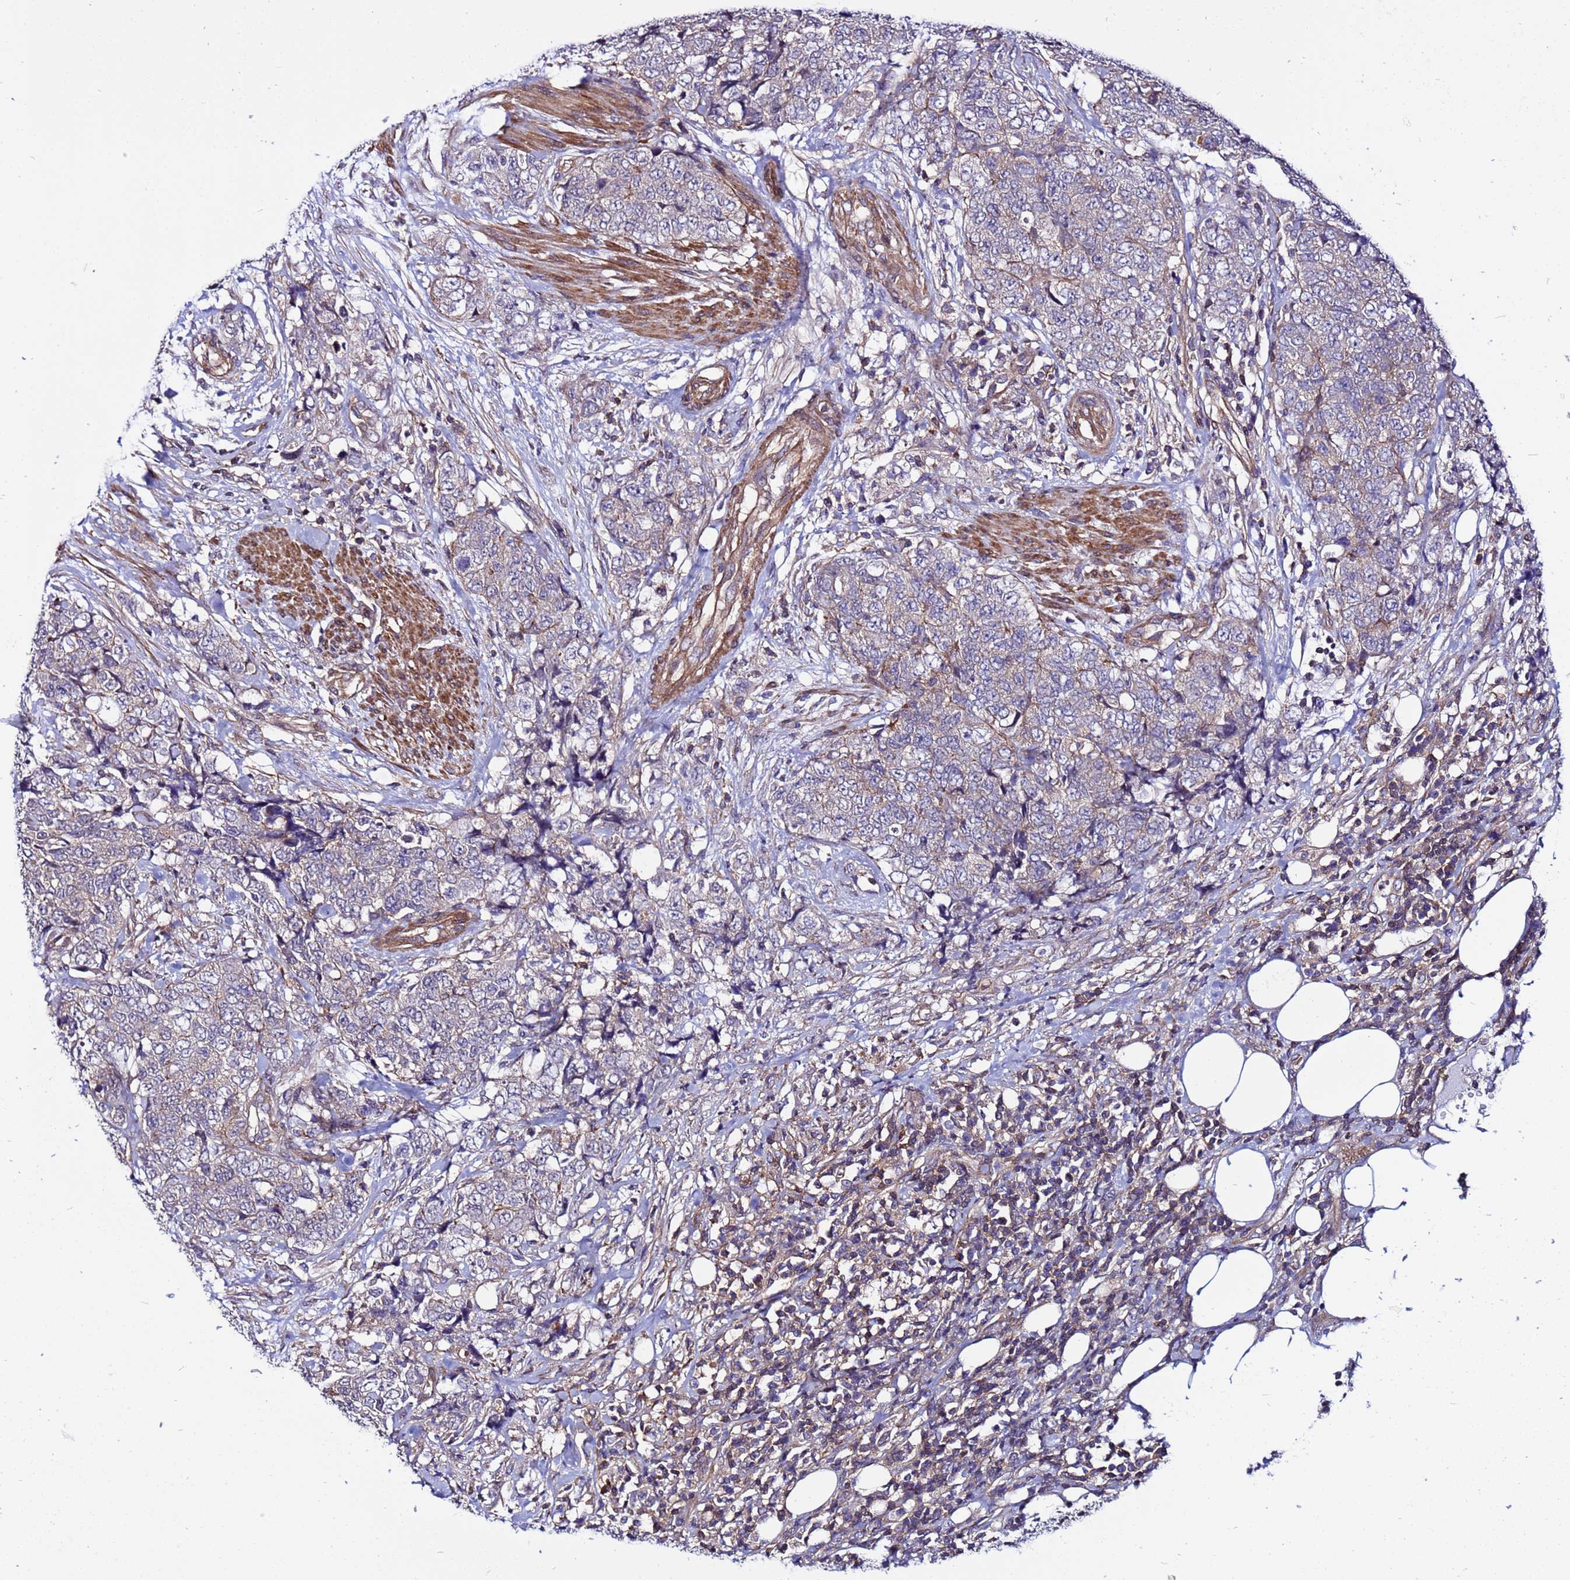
{"staining": {"intensity": "negative", "quantity": "none", "location": "none"}, "tissue": "urothelial cancer", "cell_type": "Tumor cells", "image_type": "cancer", "snomed": [{"axis": "morphology", "description": "Urothelial carcinoma, High grade"}, {"axis": "topography", "description": "Urinary bladder"}], "caption": "Immunohistochemistry (IHC) micrograph of neoplastic tissue: human urothelial carcinoma (high-grade) stained with DAB demonstrates no significant protein staining in tumor cells.", "gene": "STK38", "patient": {"sex": "female", "age": 78}}